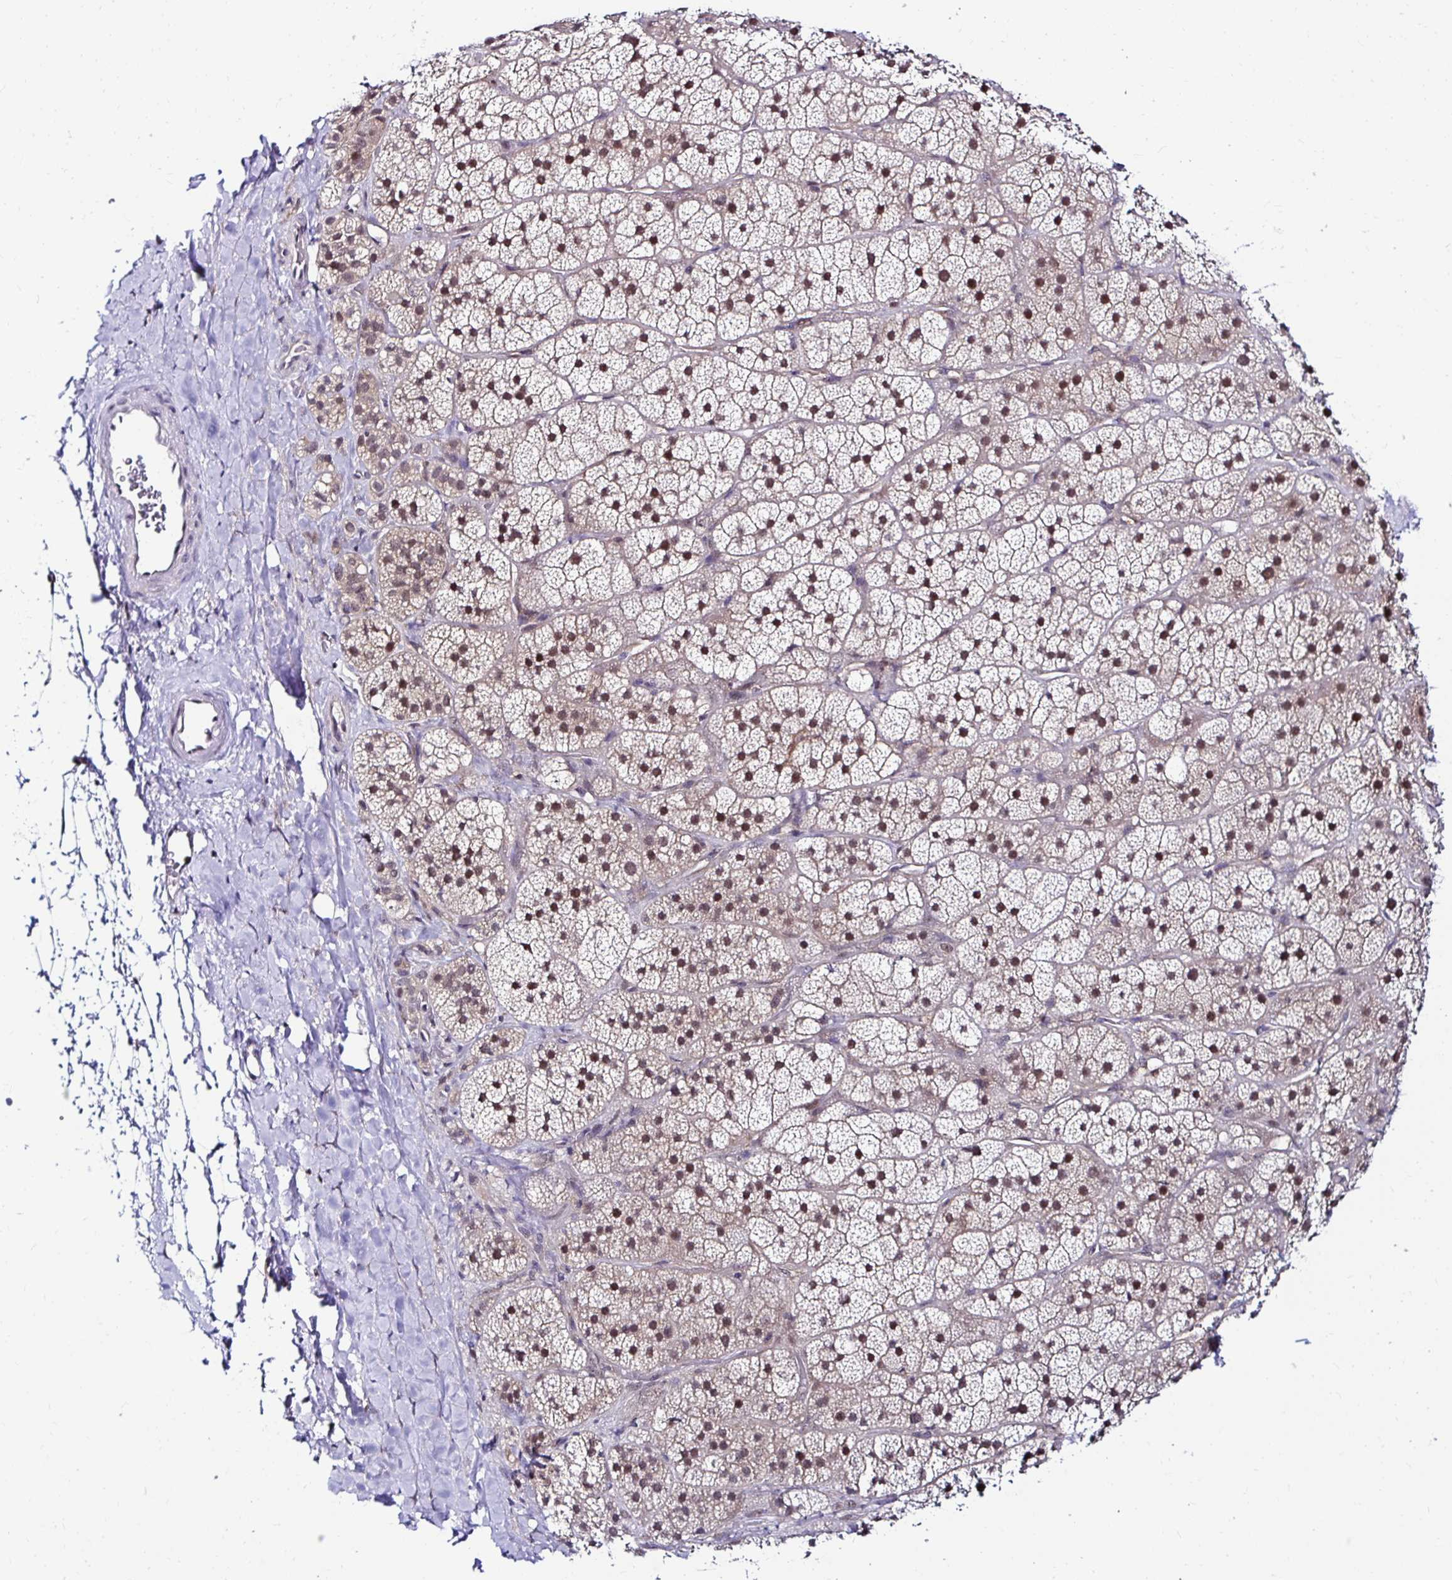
{"staining": {"intensity": "moderate", "quantity": ">75%", "location": "nuclear"}, "tissue": "adrenal gland", "cell_type": "Glandular cells", "image_type": "normal", "snomed": [{"axis": "morphology", "description": "Normal tissue, NOS"}, {"axis": "topography", "description": "Adrenal gland"}], "caption": "Protein expression analysis of normal adrenal gland shows moderate nuclear expression in approximately >75% of glandular cells. The staining was performed using DAB to visualize the protein expression in brown, while the nuclei were stained in blue with hematoxylin (Magnification: 20x).", "gene": "PSMD3", "patient": {"sex": "male", "age": 57}}